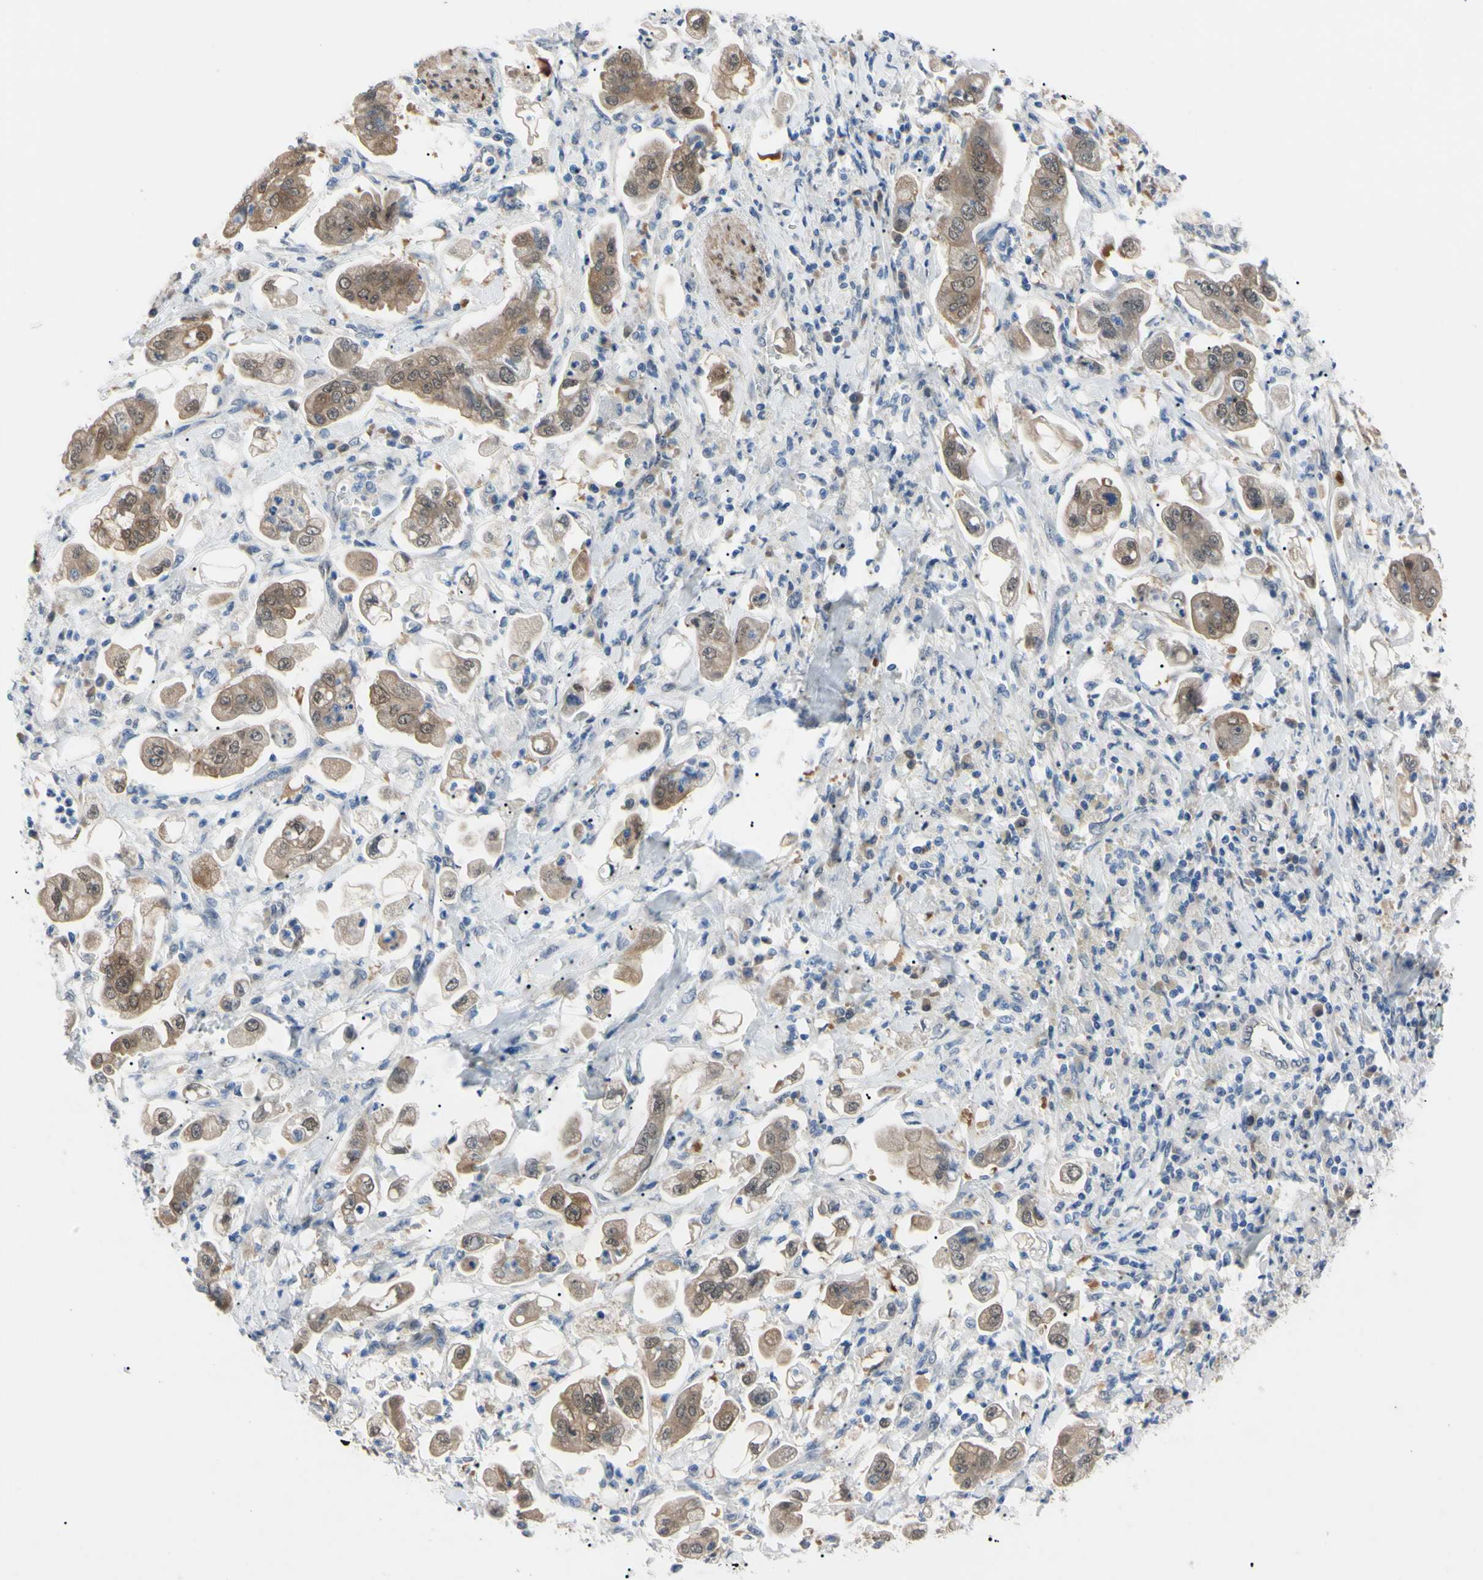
{"staining": {"intensity": "moderate", "quantity": ">75%", "location": "cytoplasmic/membranous,nuclear"}, "tissue": "stomach cancer", "cell_type": "Tumor cells", "image_type": "cancer", "snomed": [{"axis": "morphology", "description": "Adenocarcinoma, NOS"}, {"axis": "topography", "description": "Stomach"}], "caption": "Stomach adenocarcinoma tissue shows moderate cytoplasmic/membranous and nuclear expression in approximately >75% of tumor cells, visualized by immunohistochemistry.", "gene": "NOL3", "patient": {"sex": "male", "age": 62}}